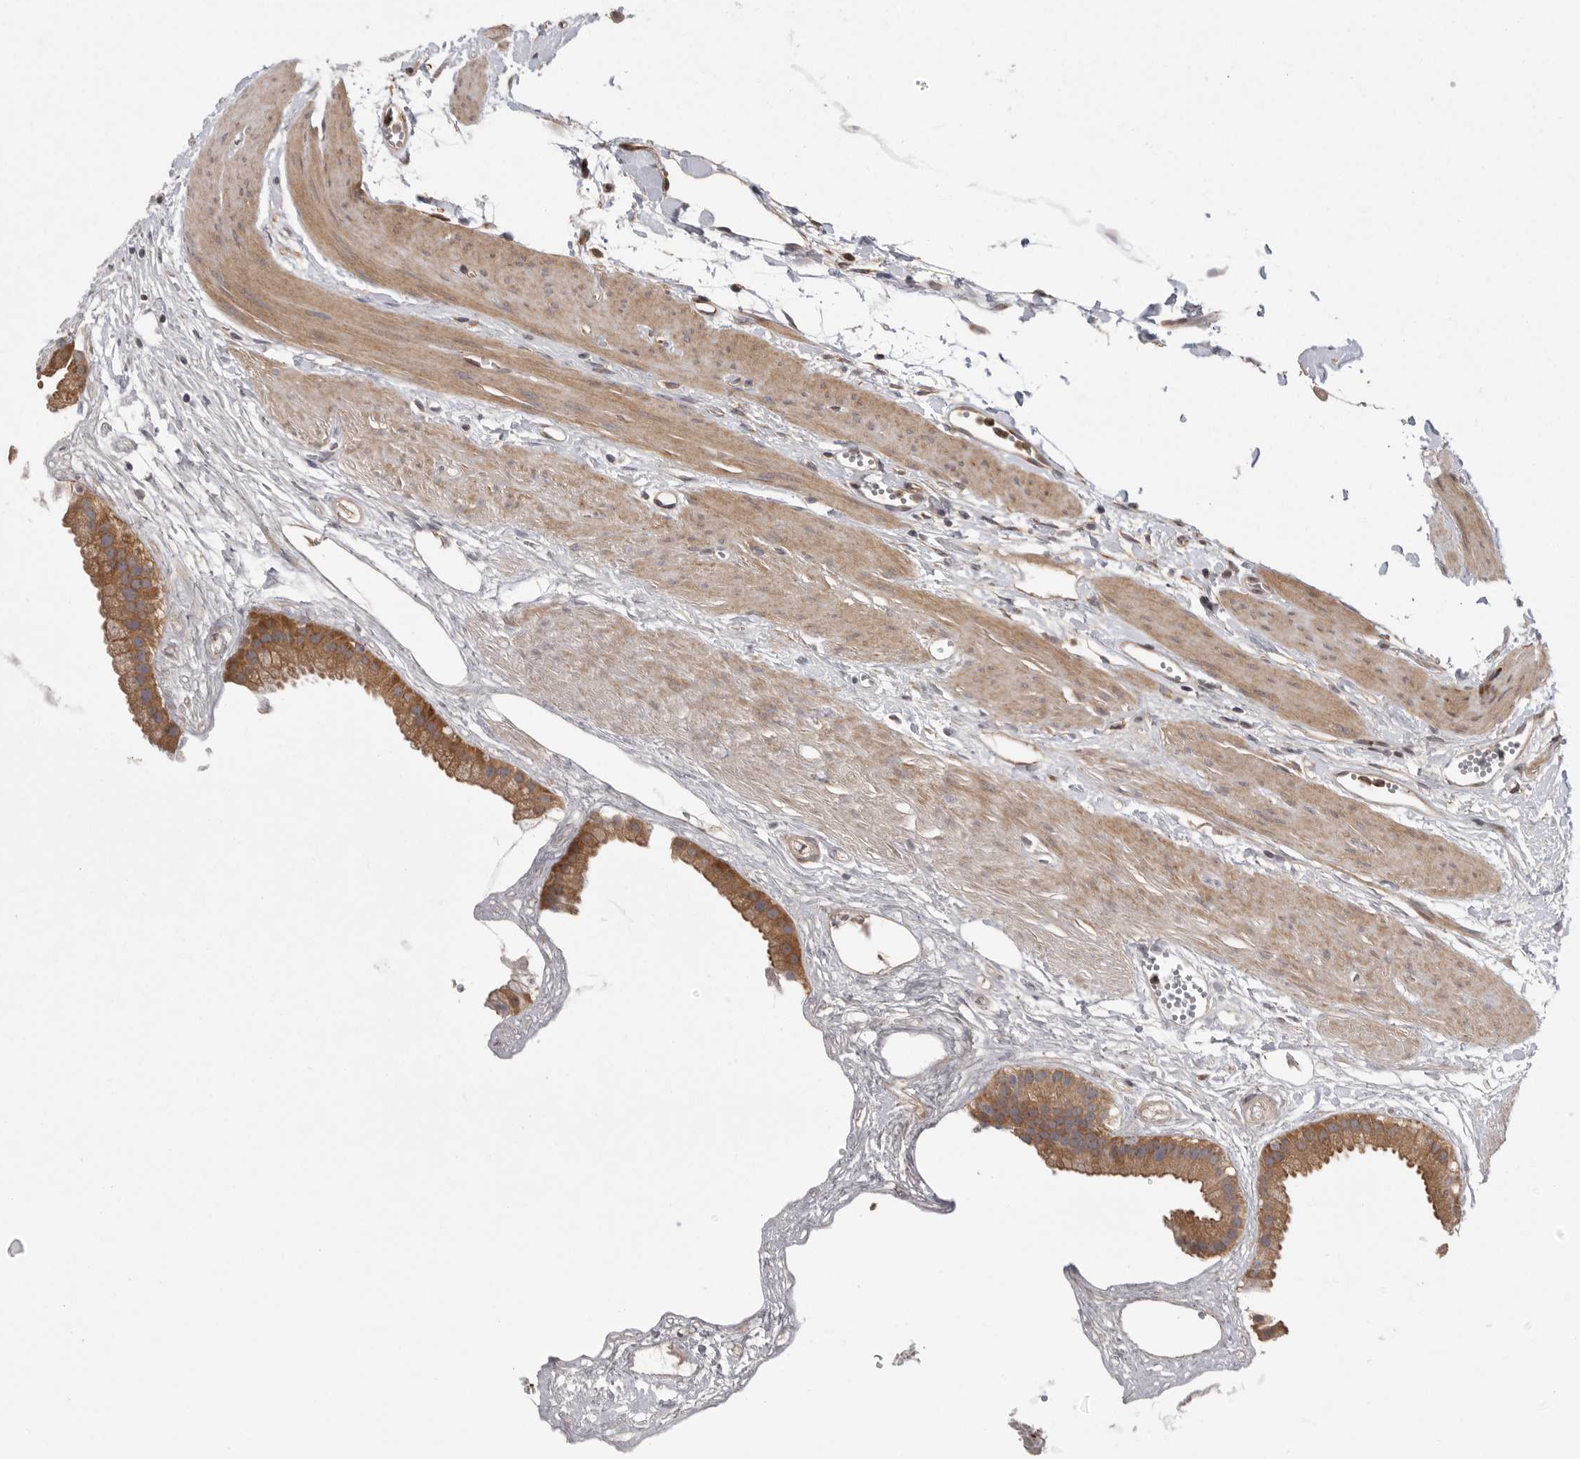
{"staining": {"intensity": "strong", "quantity": ">75%", "location": "cytoplasmic/membranous"}, "tissue": "gallbladder", "cell_type": "Glandular cells", "image_type": "normal", "snomed": [{"axis": "morphology", "description": "Normal tissue, NOS"}, {"axis": "topography", "description": "Gallbladder"}], "caption": "Protein staining displays strong cytoplasmic/membranous staining in about >75% of glandular cells in unremarkable gallbladder.", "gene": "OXR1", "patient": {"sex": "female", "age": 64}}